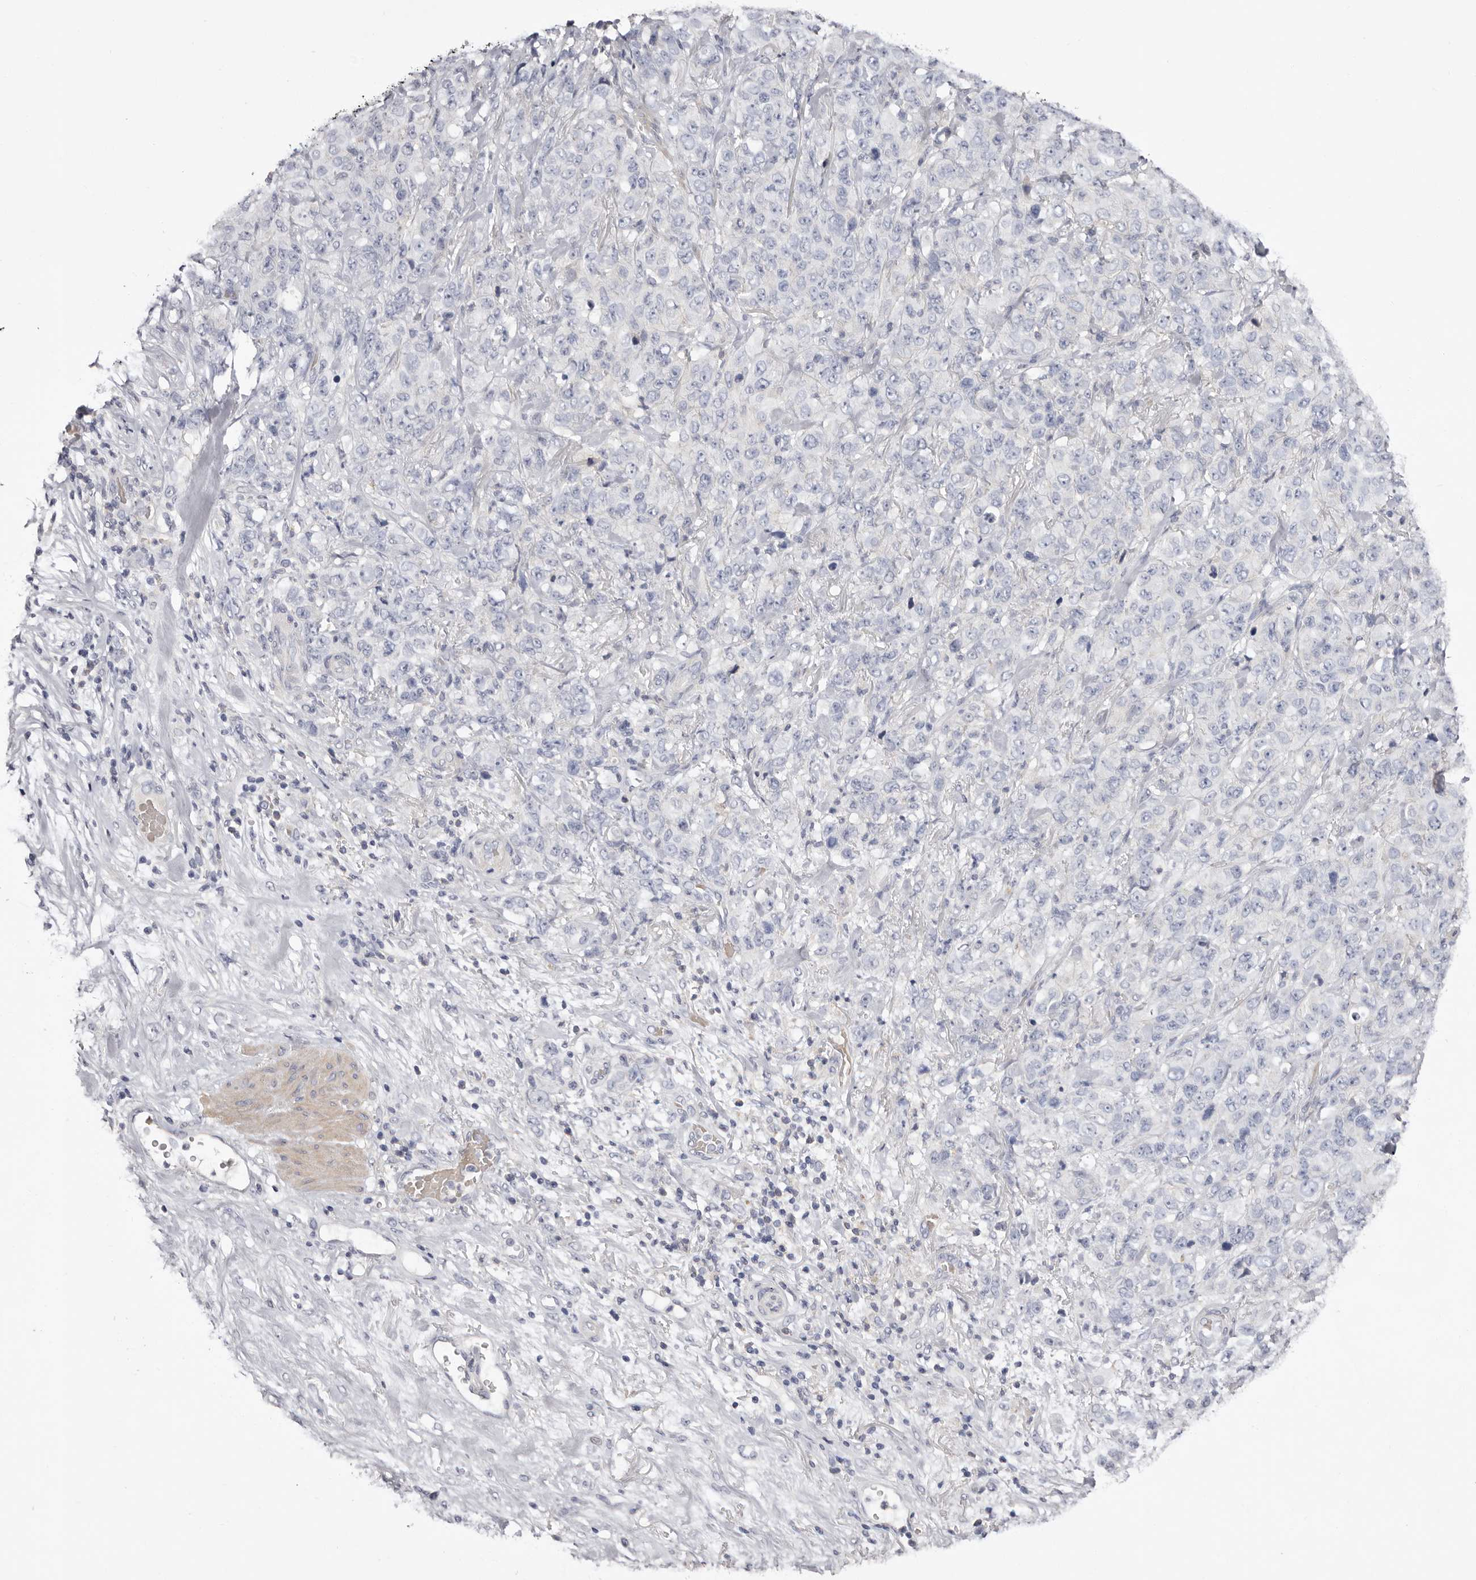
{"staining": {"intensity": "negative", "quantity": "none", "location": "none"}, "tissue": "stomach cancer", "cell_type": "Tumor cells", "image_type": "cancer", "snomed": [{"axis": "morphology", "description": "Adenocarcinoma, NOS"}, {"axis": "topography", "description": "Stomach"}], "caption": "Tumor cells are negative for protein expression in human stomach cancer (adenocarcinoma).", "gene": "S1PR5", "patient": {"sex": "male", "age": 48}}